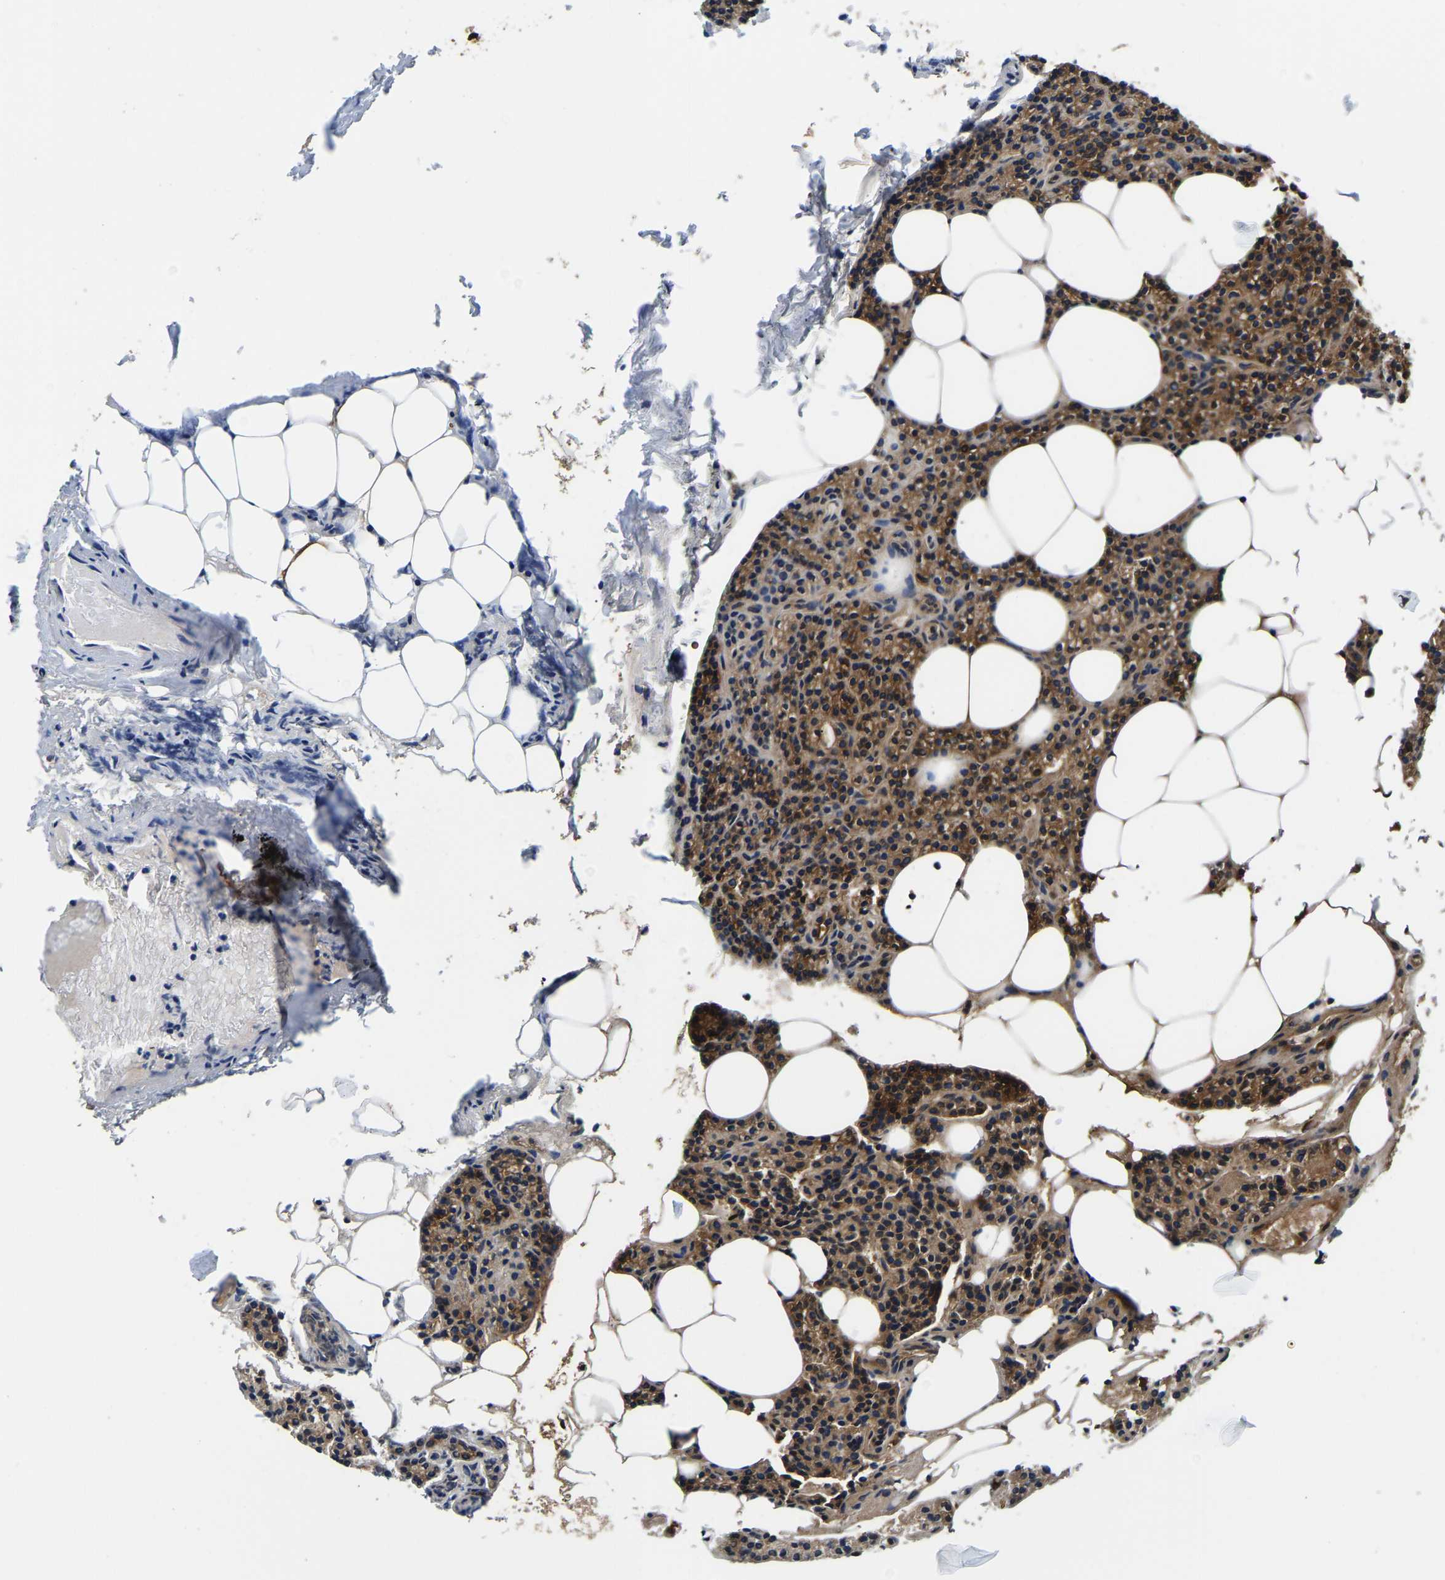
{"staining": {"intensity": "moderate", "quantity": ">75%", "location": "cytoplasmic/membranous"}, "tissue": "parathyroid gland", "cell_type": "Glandular cells", "image_type": "normal", "snomed": [{"axis": "morphology", "description": "Normal tissue, NOS"}, {"axis": "morphology", "description": "Adenoma, NOS"}, {"axis": "topography", "description": "Parathyroid gland"}], "caption": "Protein staining of unremarkable parathyroid gland exhibits moderate cytoplasmic/membranous staining in about >75% of glandular cells.", "gene": "S100A13", "patient": {"sex": "female", "age": 70}}